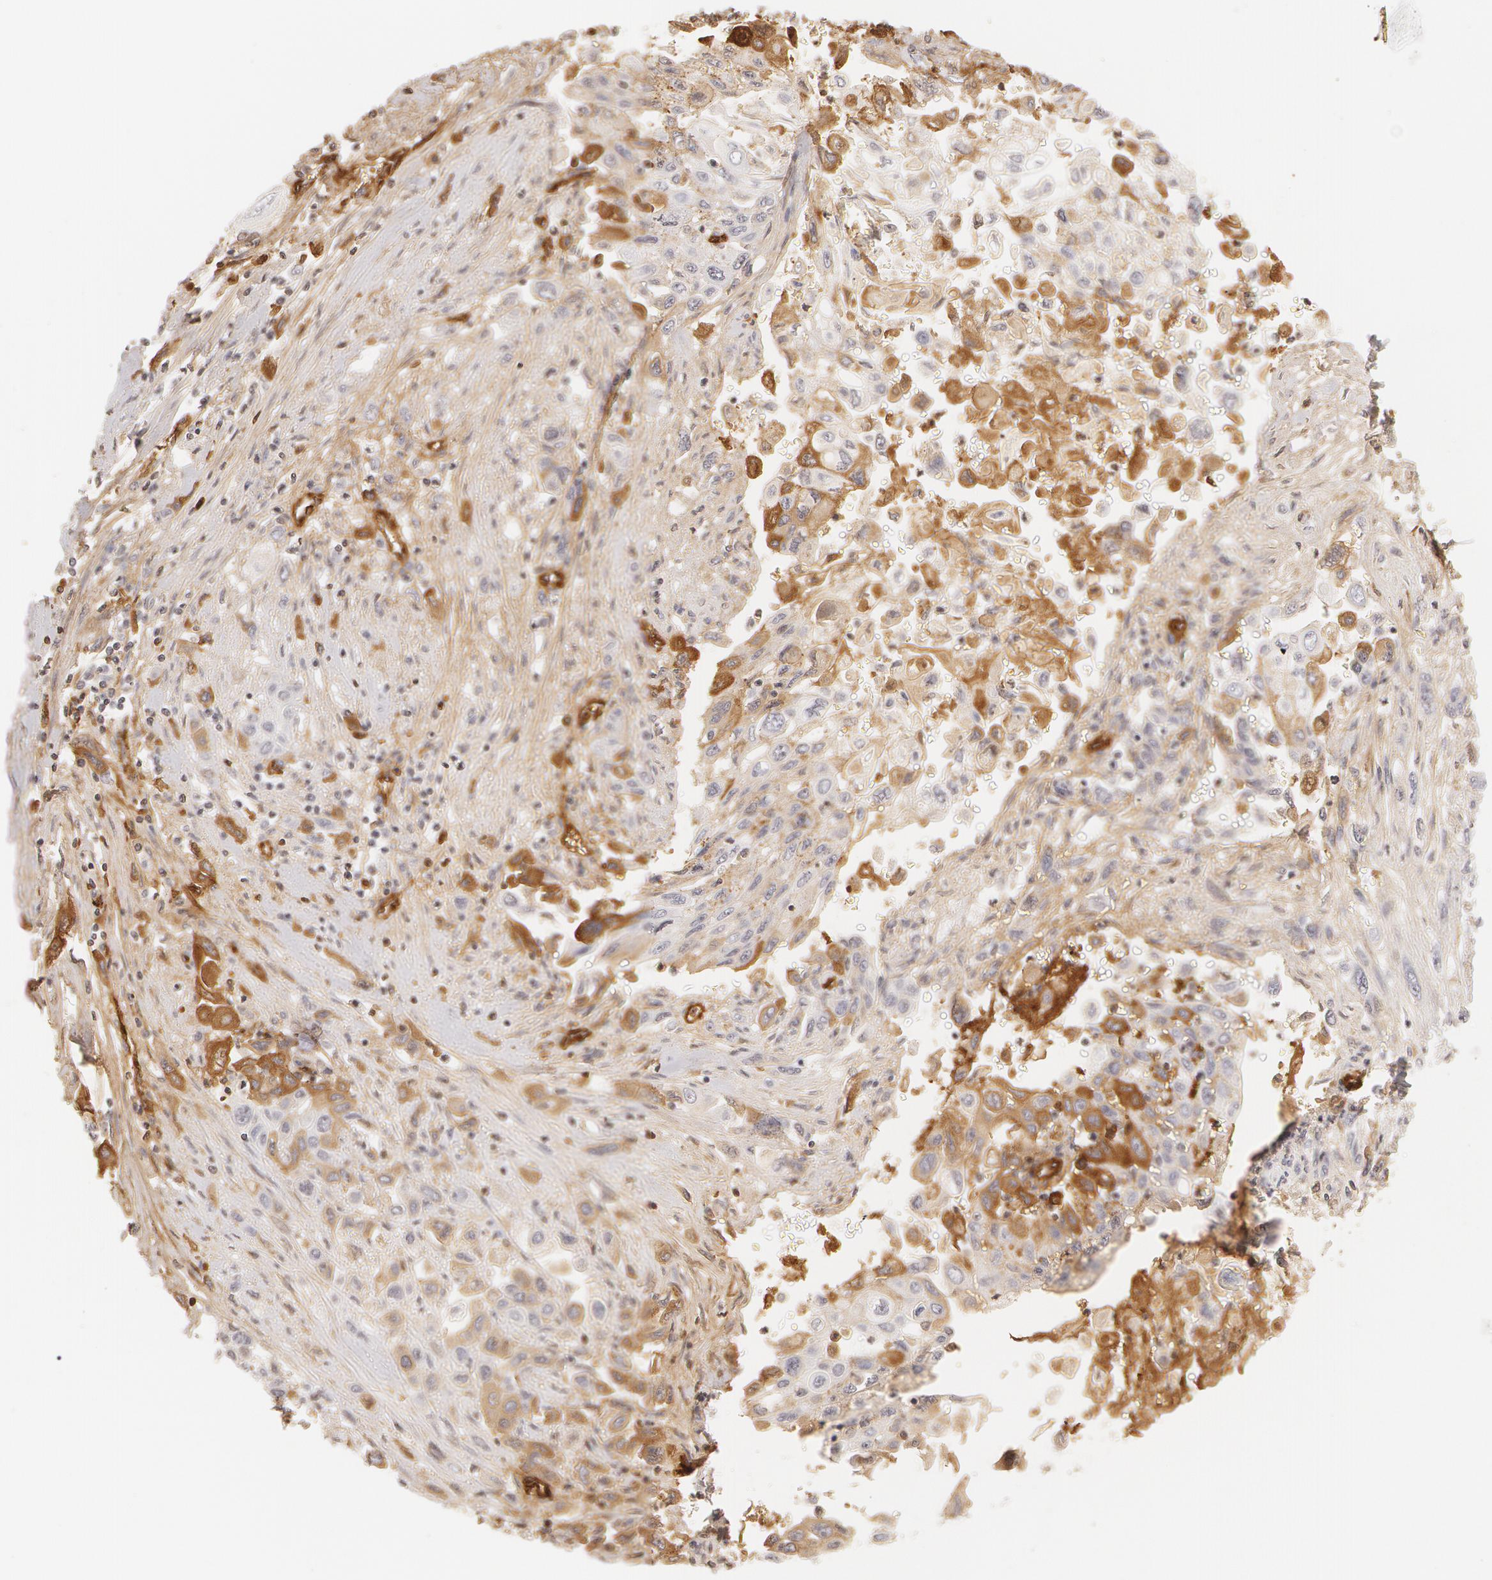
{"staining": {"intensity": "moderate", "quantity": "<25%", "location": "cytoplasmic/membranous"}, "tissue": "pancreatic cancer", "cell_type": "Tumor cells", "image_type": "cancer", "snomed": [{"axis": "morphology", "description": "Adenocarcinoma, NOS"}, {"axis": "topography", "description": "Pancreas"}], "caption": "This histopathology image reveals immunohistochemistry (IHC) staining of human pancreatic cancer (adenocarcinoma), with low moderate cytoplasmic/membranous expression in approximately <25% of tumor cells.", "gene": "VWF", "patient": {"sex": "male", "age": 70}}